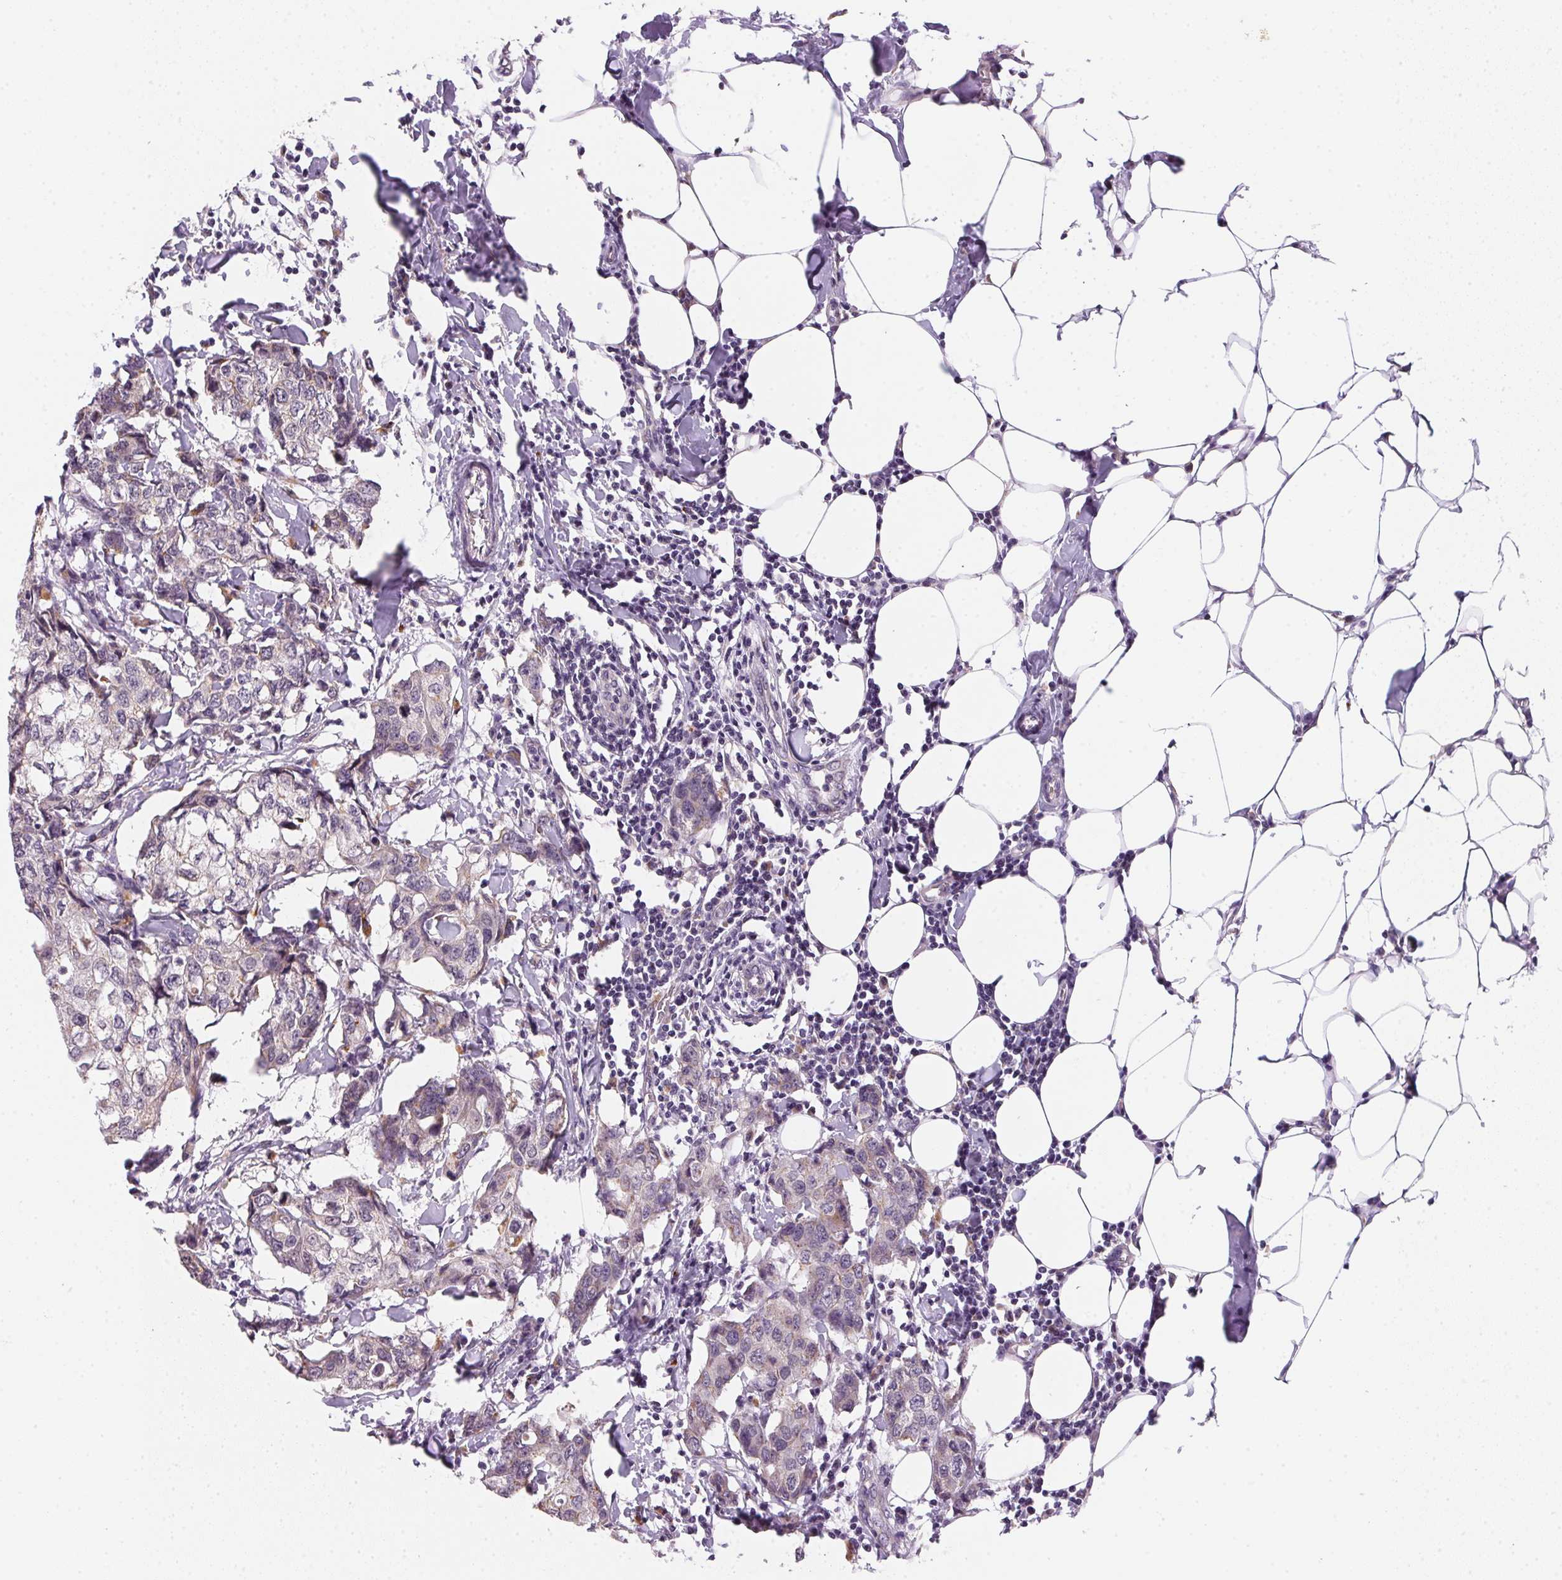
{"staining": {"intensity": "weak", "quantity": "25%-75%", "location": "cytoplasmic/membranous"}, "tissue": "breast cancer", "cell_type": "Tumor cells", "image_type": "cancer", "snomed": [{"axis": "morphology", "description": "Duct carcinoma"}, {"axis": "topography", "description": "Breast"}], "caption": "Breast cancer stained for a protein (brown) shows weak cytoplasmic/membranous positive positivity in approximately 25%-75% of tumor cells.", "gene": "METTL13", "patient": {"sex": "female", "age": 27}}